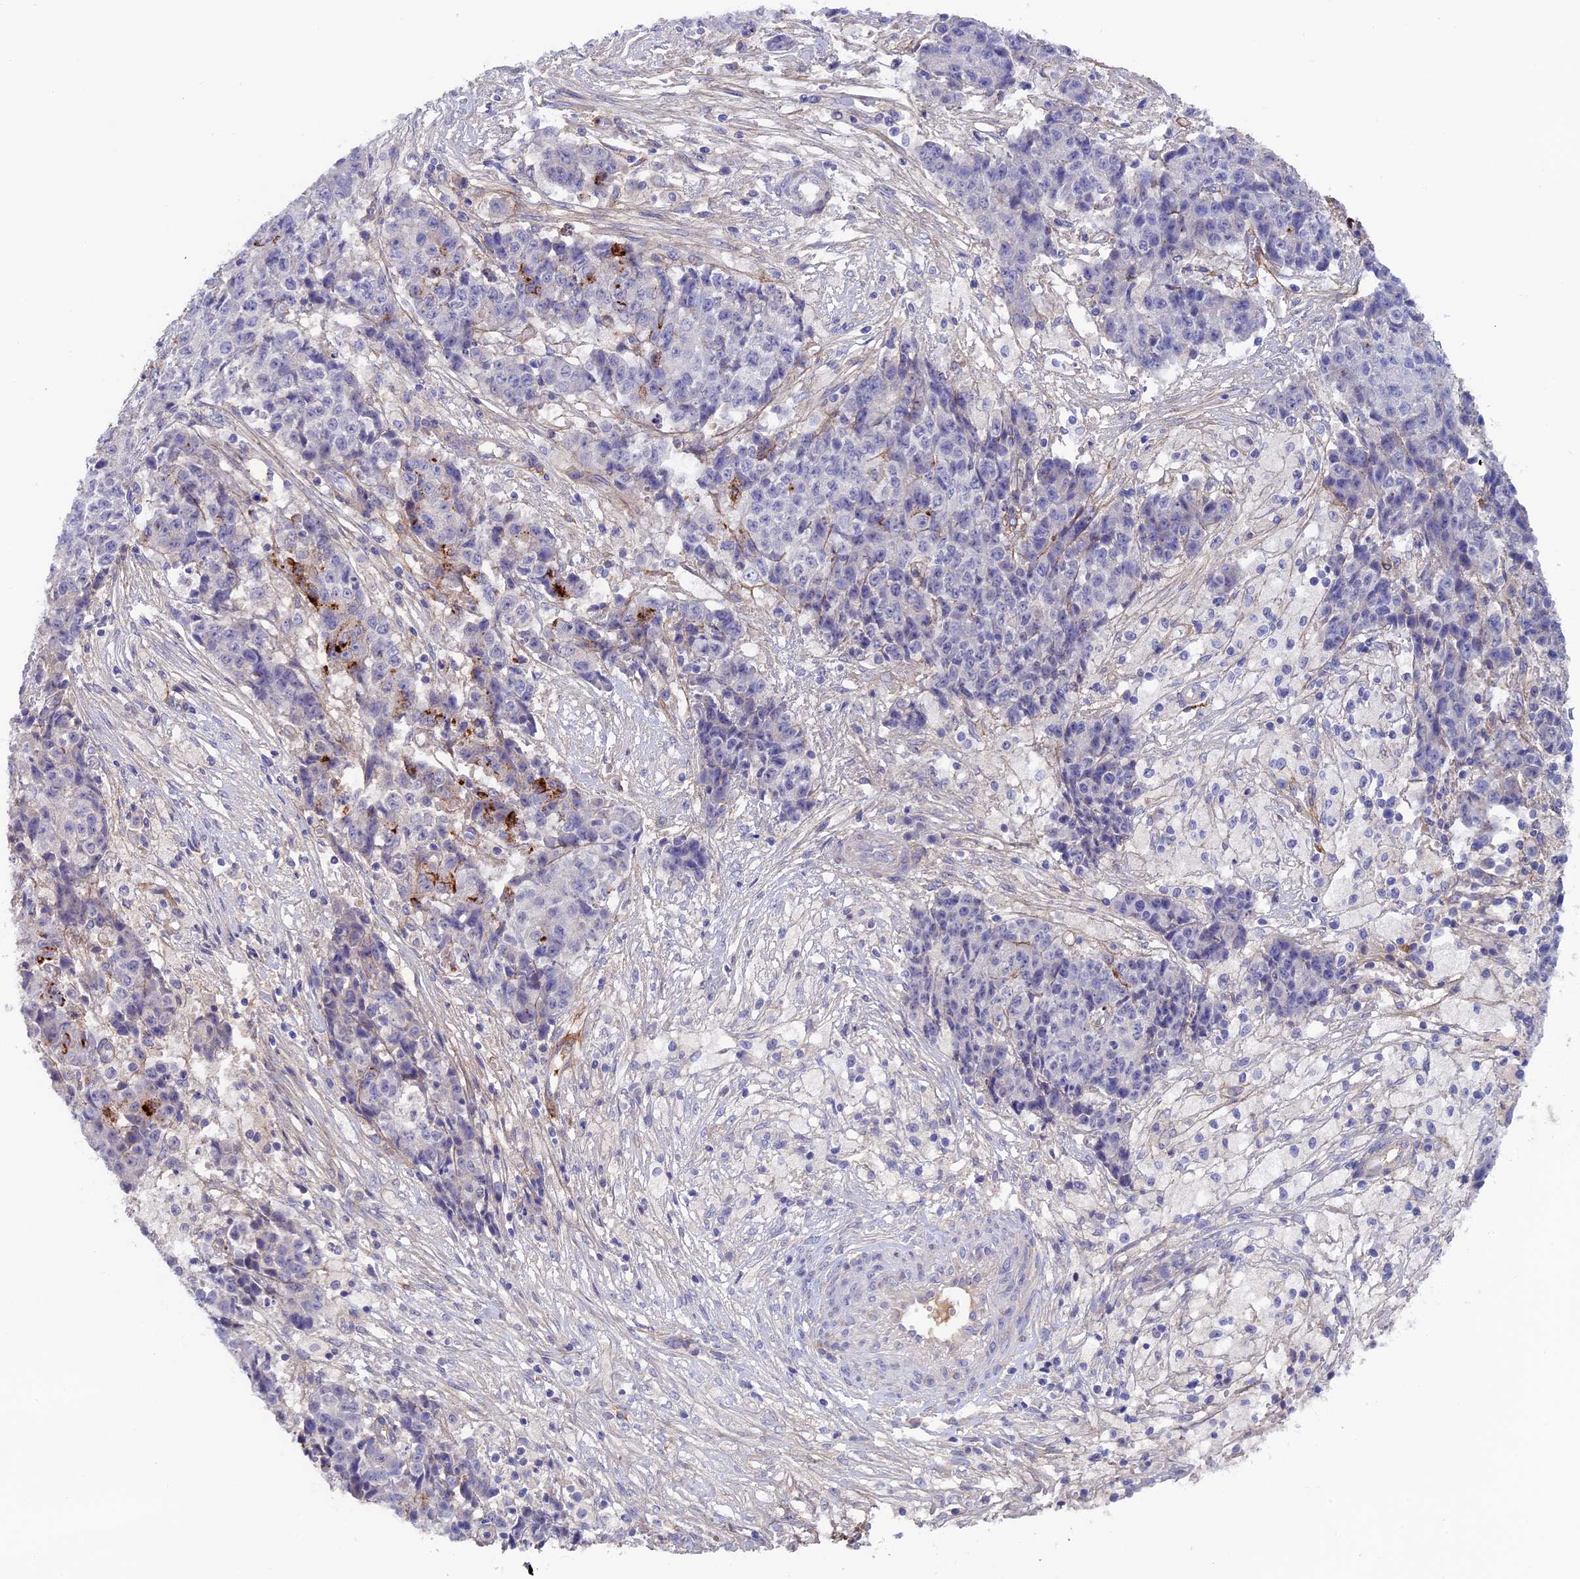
{"staining": {"intensity": "negative", "quantity": "none", "location": "none"}, "tissue": "ovarian cancer", "cell_type": "Tumor cells", "image_type": "cancer", "snomed": [{"axis": "morphology", "description": "Carcinoma, endometroid"}, {"axis": "topography", "description": "Ovary"}], "caption": "This is a photomicrograph of immunohistochemistry staining of ovarian cancer (endometroid carcinoma), which shows no expression in tumor cells.", "gene": "COL4A3", "patient": {"sex": "female", "age": 42}}